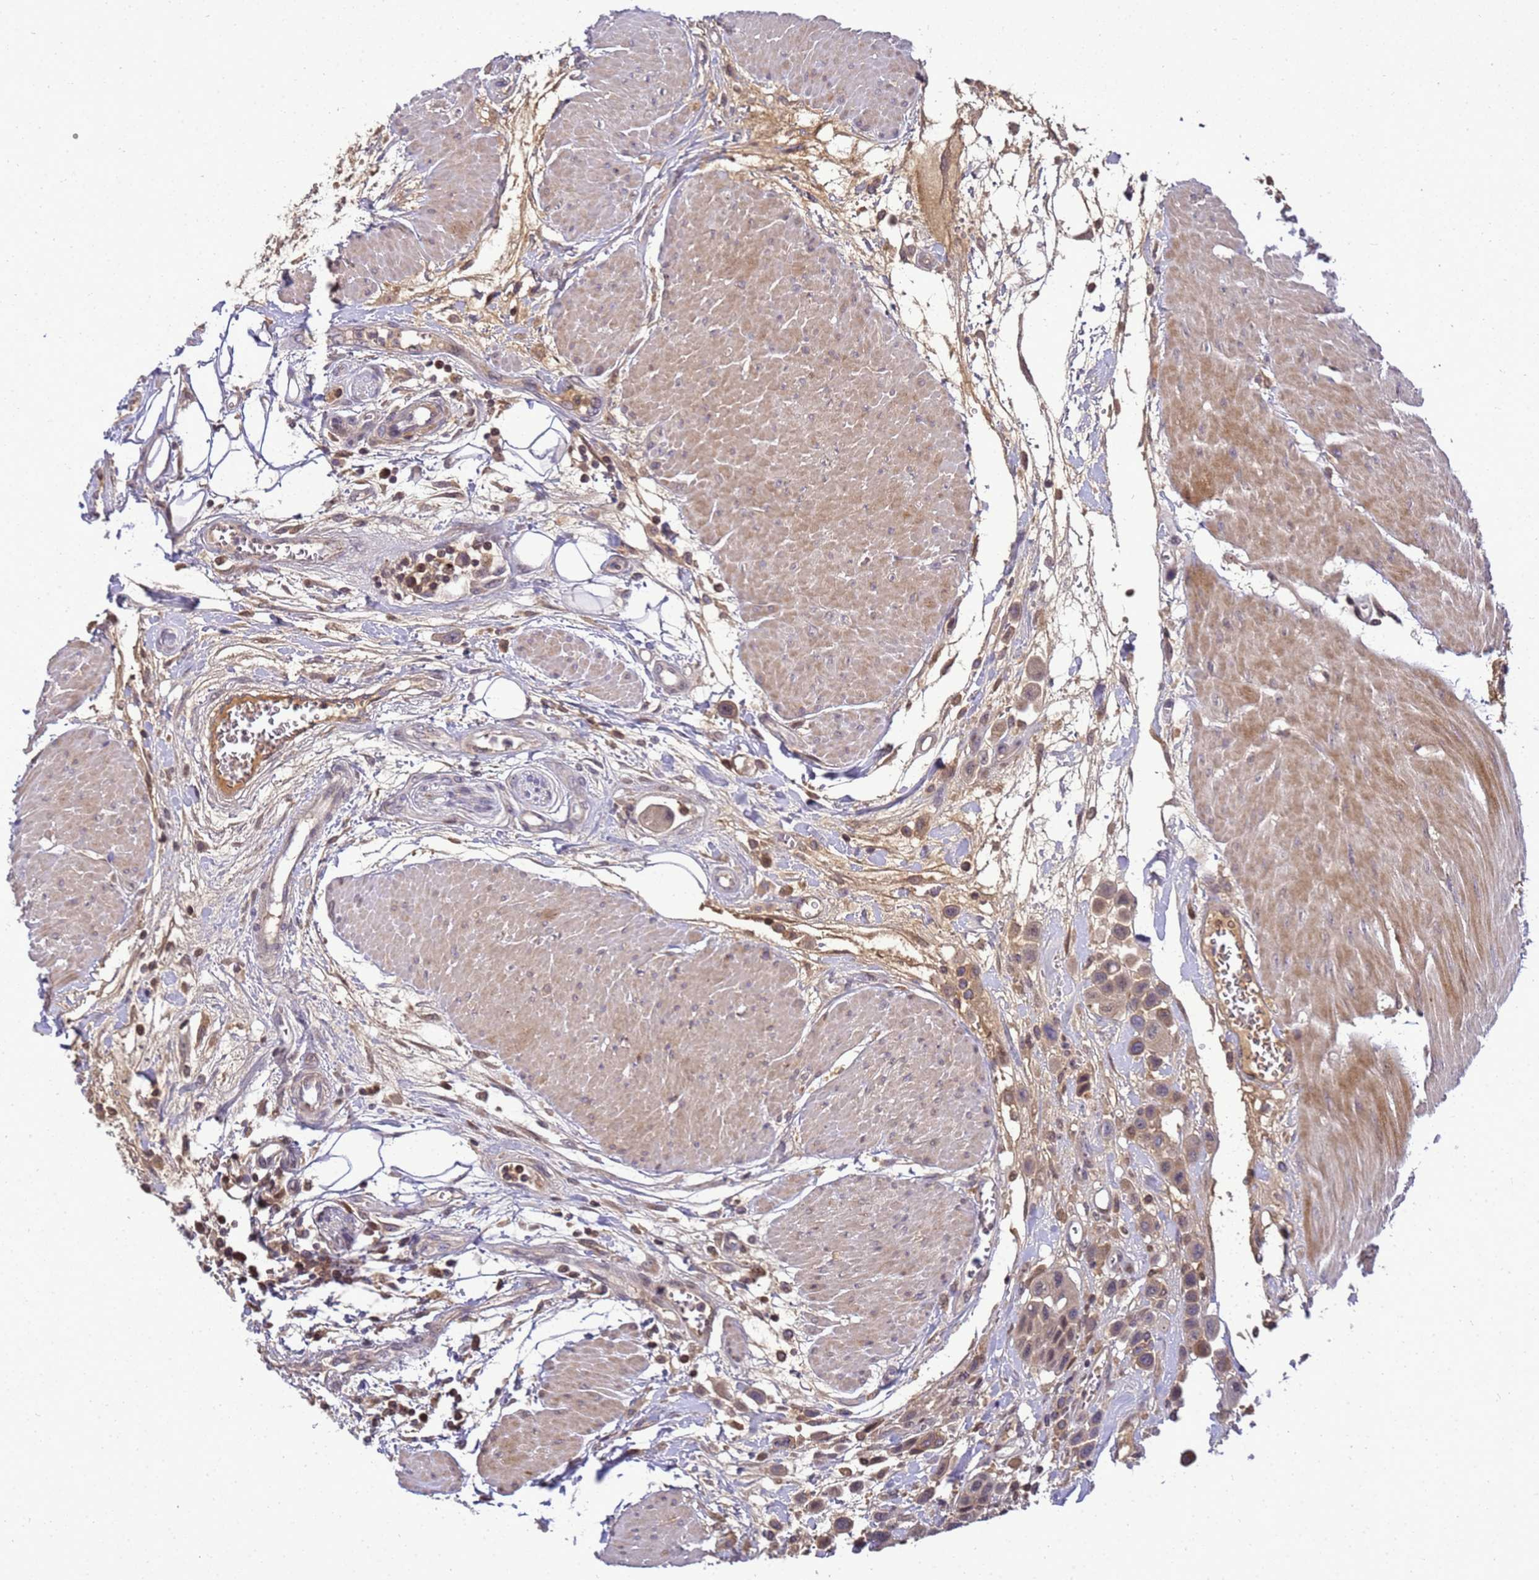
{"staining": {"intensity": "weak", "quantity": ">75%", "location": "cytoplasmic/membranous"}, "tissue": "urothelial cancer", "cell_type": "Tumor cells", "image_type": "cancer", "snomed": [{"axis": "morphology", "description": "Urothelial carcinoma, High grade"}, {"axis": "topography", "description": "Urinary bladder"}], "caption": "Urothelial cancer stained with DAB (3,3'-diaminobenzidine) immunohistochemistry (IHC) displays low levels of weak cytoplasmic/membranous expression in approximately >75% of tumor cells.", "gene": "TMEM74B", "patient": {"sex": "male", "age": 50}}